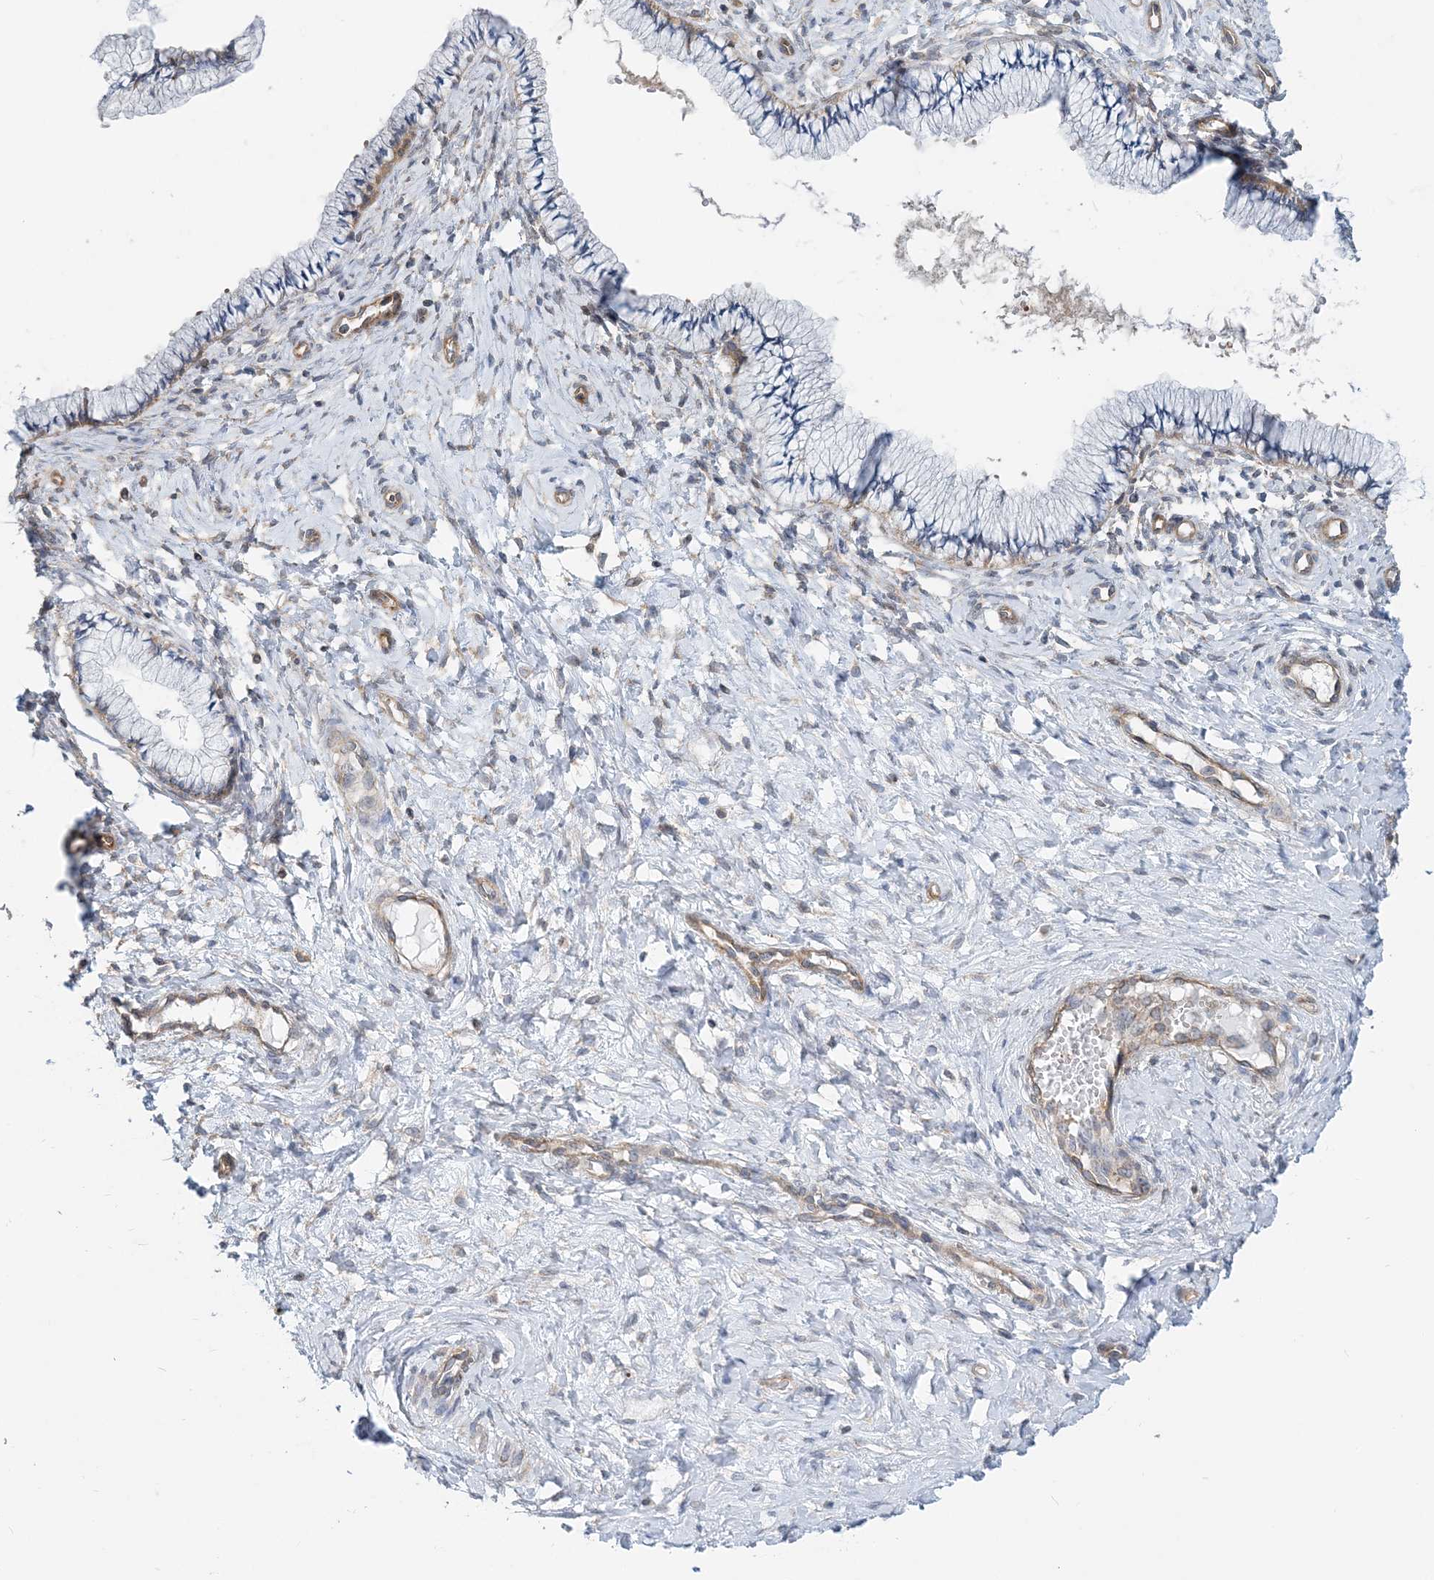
{"staining": {"intensity": "moderate", "quantity": "<25%", "location": "cytoplasmic/membranous"}, "tissue": "cervix", "cell_type": "Glandular cells", "image_type": "normal", "snomed": [{"axis": "morphology", "description": "Normal tissue, NOS"}, {"axis": "topography", "description": "Cervix"}], "caption": "Protein staining reveals moderate cytoplasmic/membranous expression in approximately <25% of glandular cells in unremarkable cervix. Immunohistochemistry (ihc) stains the protein in brown and the nuclei are stained blue.", "gene": "MOB4", "patient": {"sex": "female", "age": 36}}